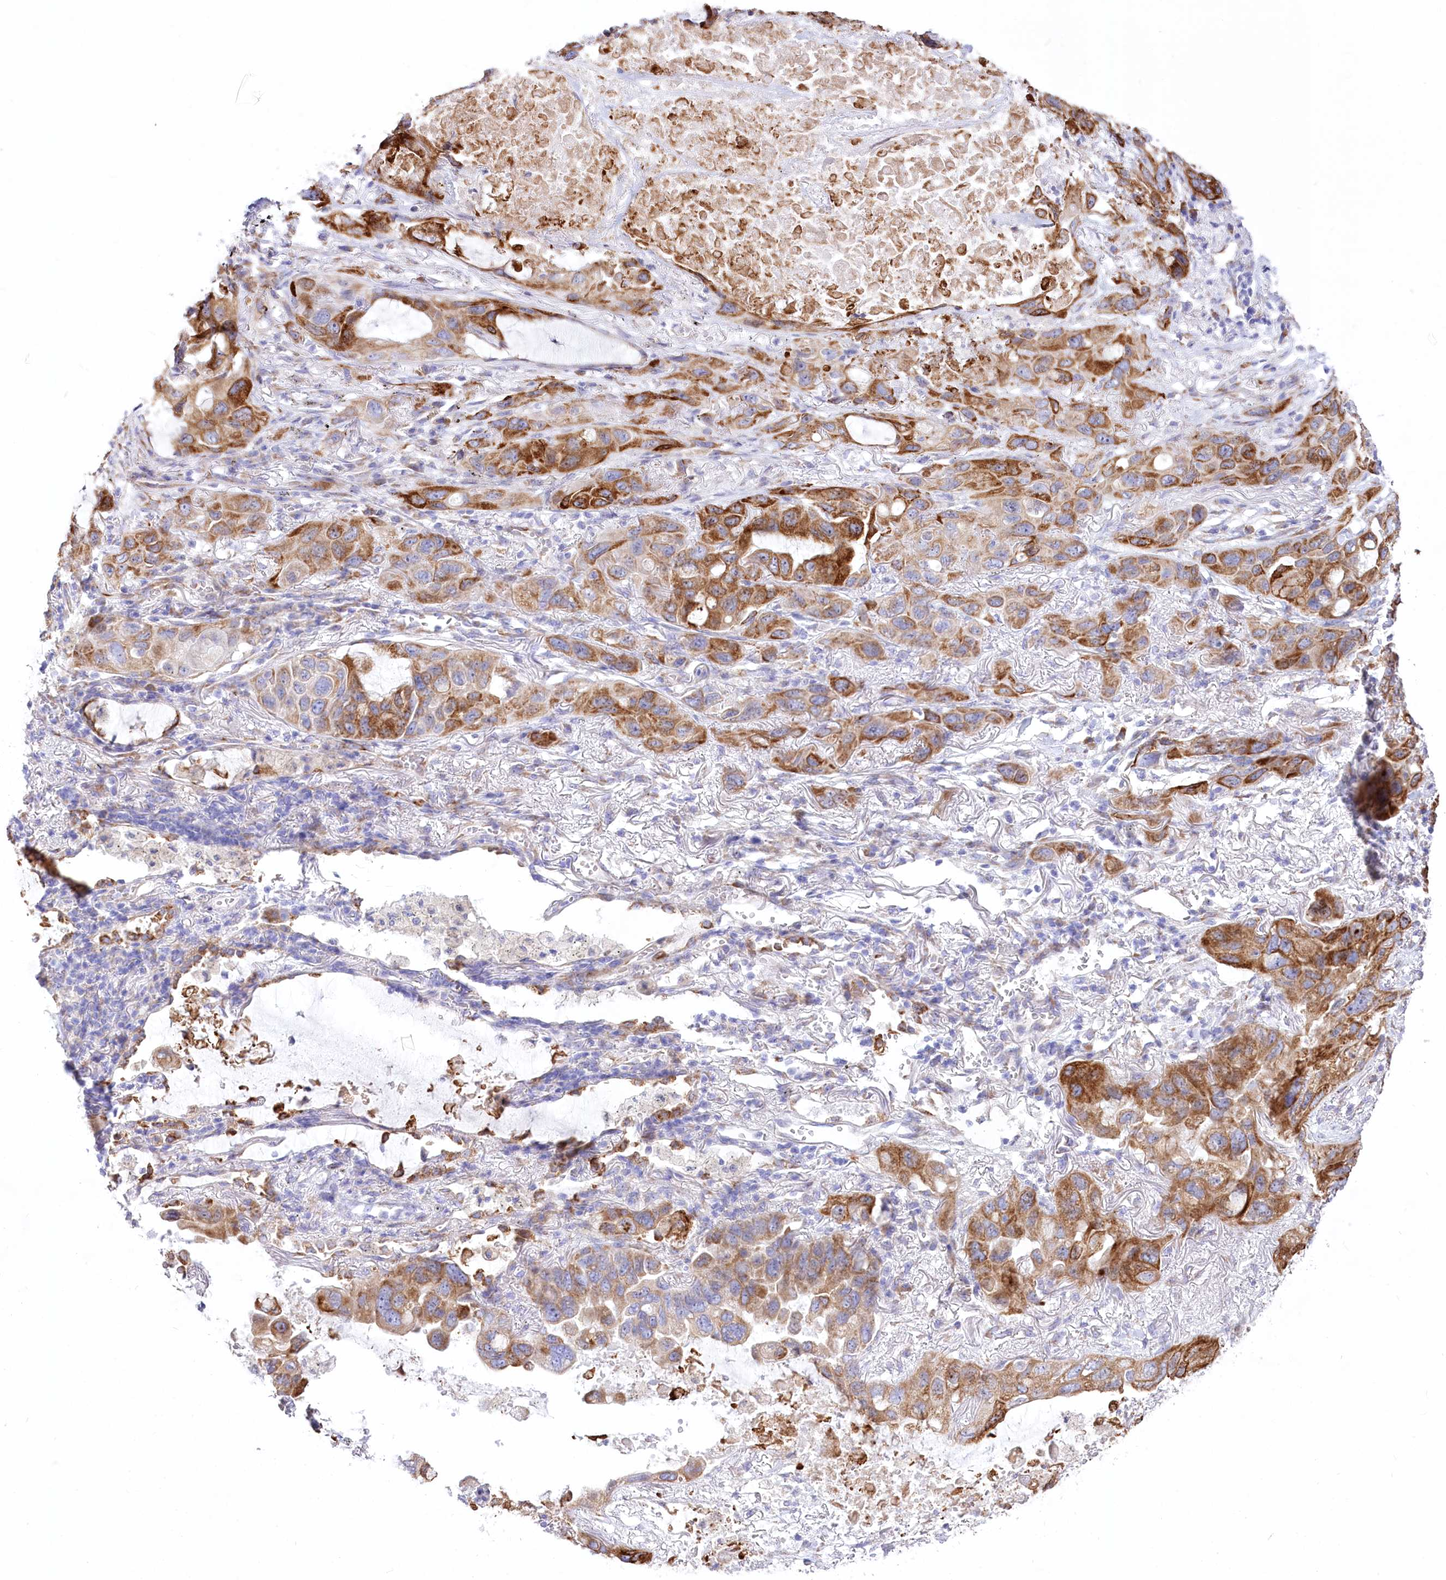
{"staining": {"intensity": "moderate", "quantity": ">75%", "location": "cytoplasmic/membranous"}, "tissue": "lung cancer", "cell_type": "Tumor cells", "image_type": "cancer", "snomed": [{"axis": "morphology", "description": "Squamous cell carcinoma, NOS"}, {"axis": "topography", "description": "Lung"}], "caption": "Protein expression by immunohistochemistry reveals moderate cytoplasmic/membranous staining in about >75% of tumor cells in lung cancer.", "gene": "STT3B", "patient": {"sex": "female", "age": 73}}